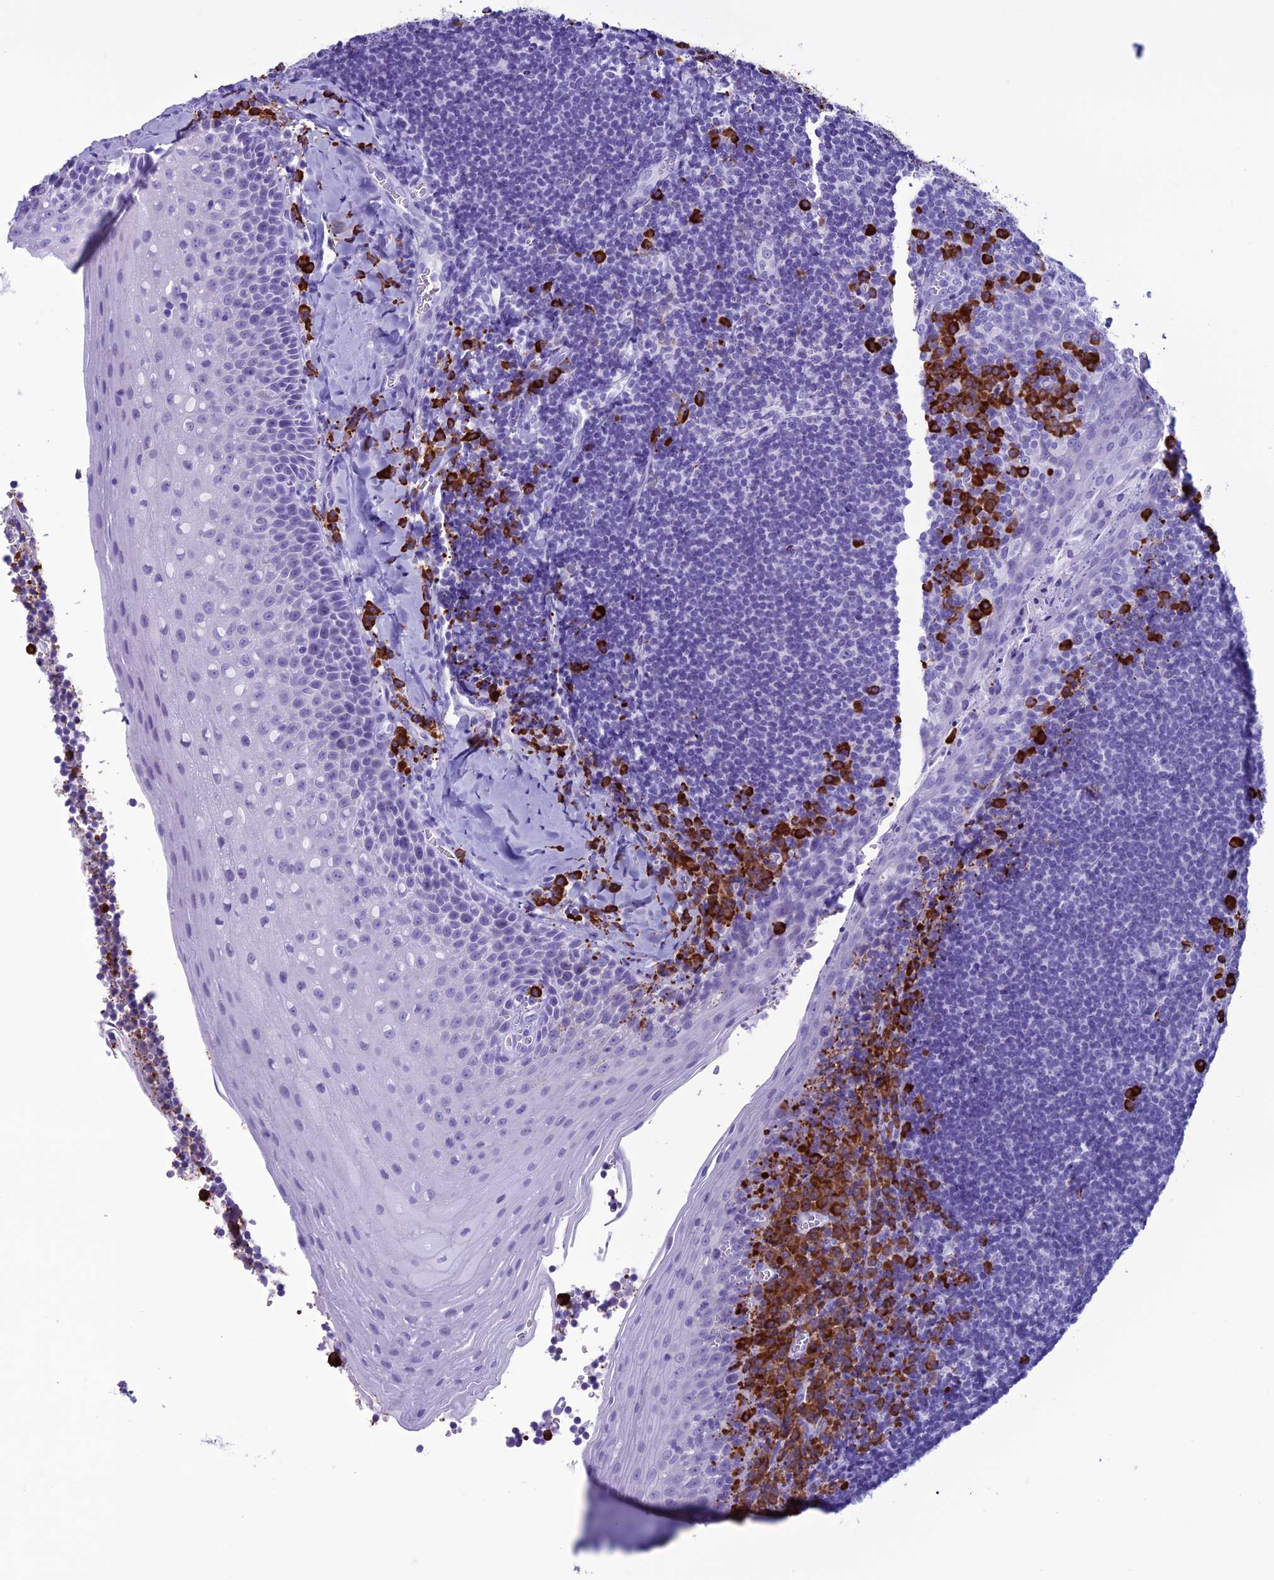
{"staining": {"intensity": "strong", "quantity": "<25%", "location": "cytoplasmic/membranous"}, "tissue": "tonsil", "cell_type": "Germinal center cells", "image_type": "normal", "snomed": [{"axis": "morphology", "description": "Normal tissue, NOS"}, {"axis": "topography", "description": "Tonsil"}], "caption": "Tonsil was stained to show a protein in brown. There is medium levels of strong cytoplasmic/membranous expression in approximately <25% of germinal center cells. (DAB IHC with brightfield microscopy, high magnification).", "gene": "MZB1", "patient": {"sex": "male", "age": 27}}